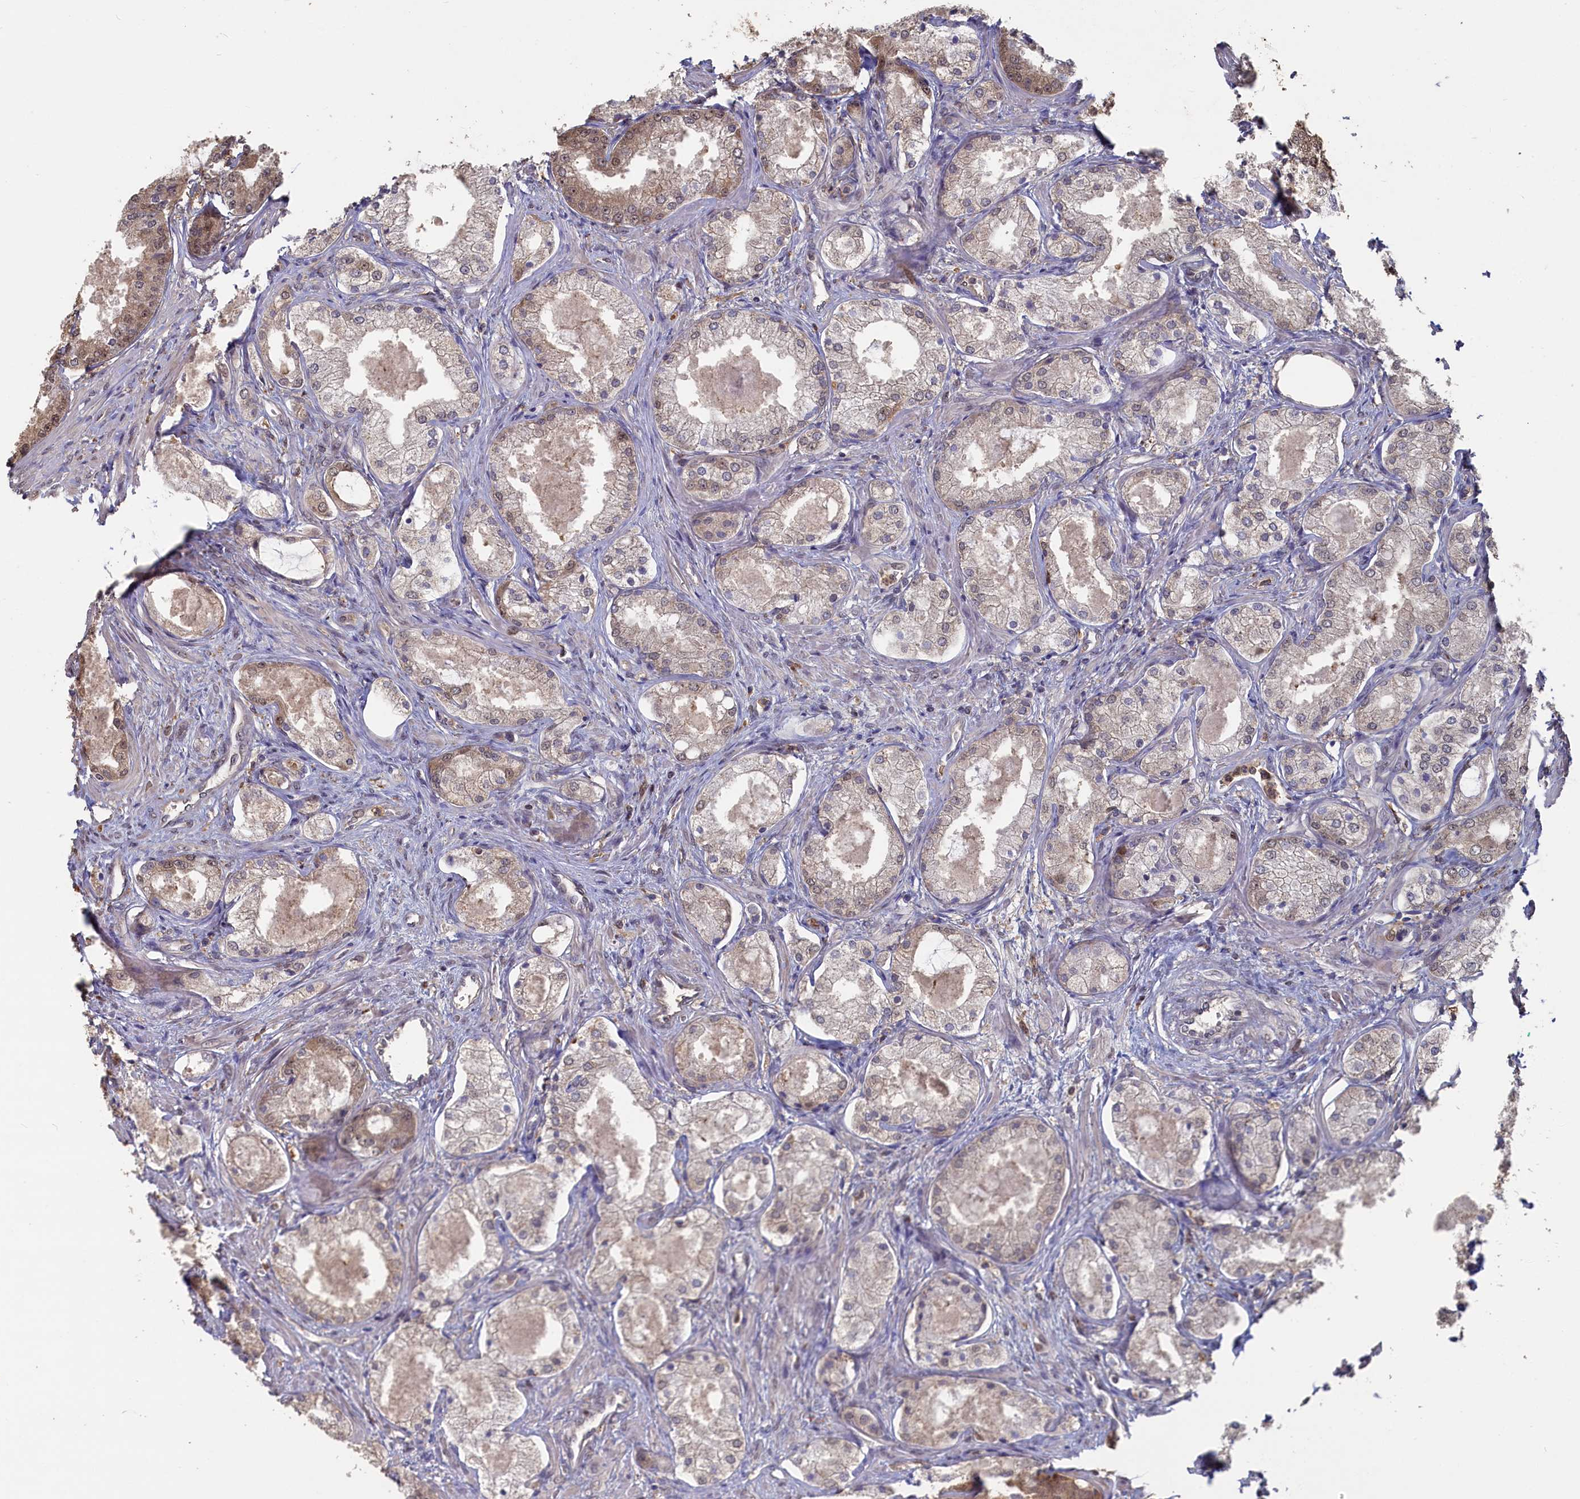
{"staining": {"intensity": "moderate", "quantity": "25%-75%", "location": "cytoplasmic/membranous,nuclear"}, "tissue": "prostate cancer", "cell_type": "Tumor cells", "image_type": "cancer", "snomed": [{"axis": "morphology", "description": "Adenocarcinoma, Low grade"}, {"axis": "topography", "description": "Prostate"}], "caption": "An image of human prostate cancer (low-grade adenocarcinoma) stained for a protein exhibits moderate cytoplasmic/membranous and nuclear brown staining in tumor cells.", "gene": "UCHL3", "patient": {"sex": "male", "age": 68}}